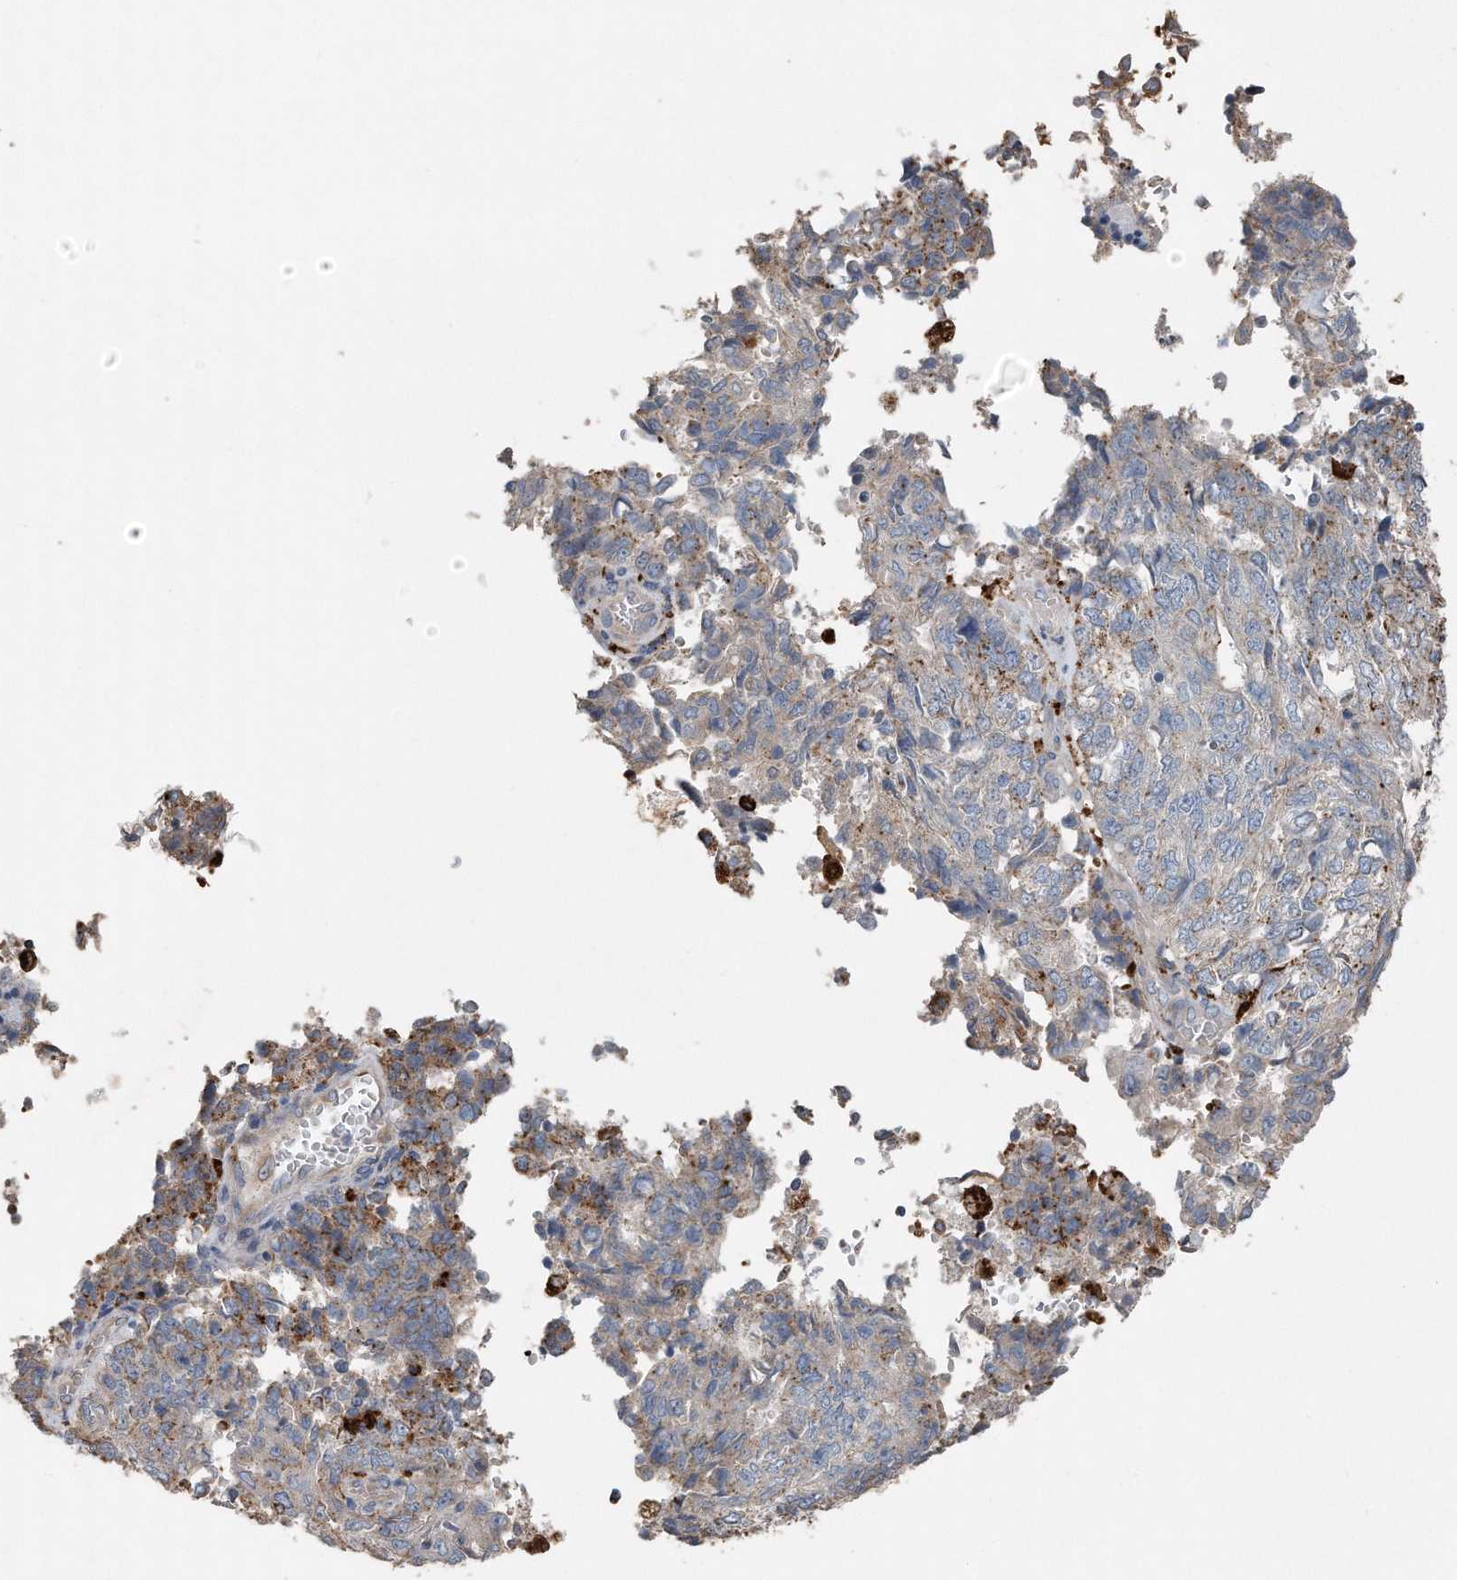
{"staining": {"intensity": "moderate", "quantity": "<25%", "location": "cytoplasmic/membranous"}, "tissue": "endometrial cancer", "cell_type": "Tumor cells", "image_type": "cancer", "snomed": [{"axis": "morphology", "description": "Adenocarcinoma, NOS"}, {"axis": "topography", "description": "Endometrium"}], "caption": "Human endometrial adenocarcinoma stained for a protein (brown) demonstrates moderate cytoplasmic/membranous positive expression in about <25% of tumor cells.", "gene": "ZNF772", "patient": {"sex": "female", "age": 80}}